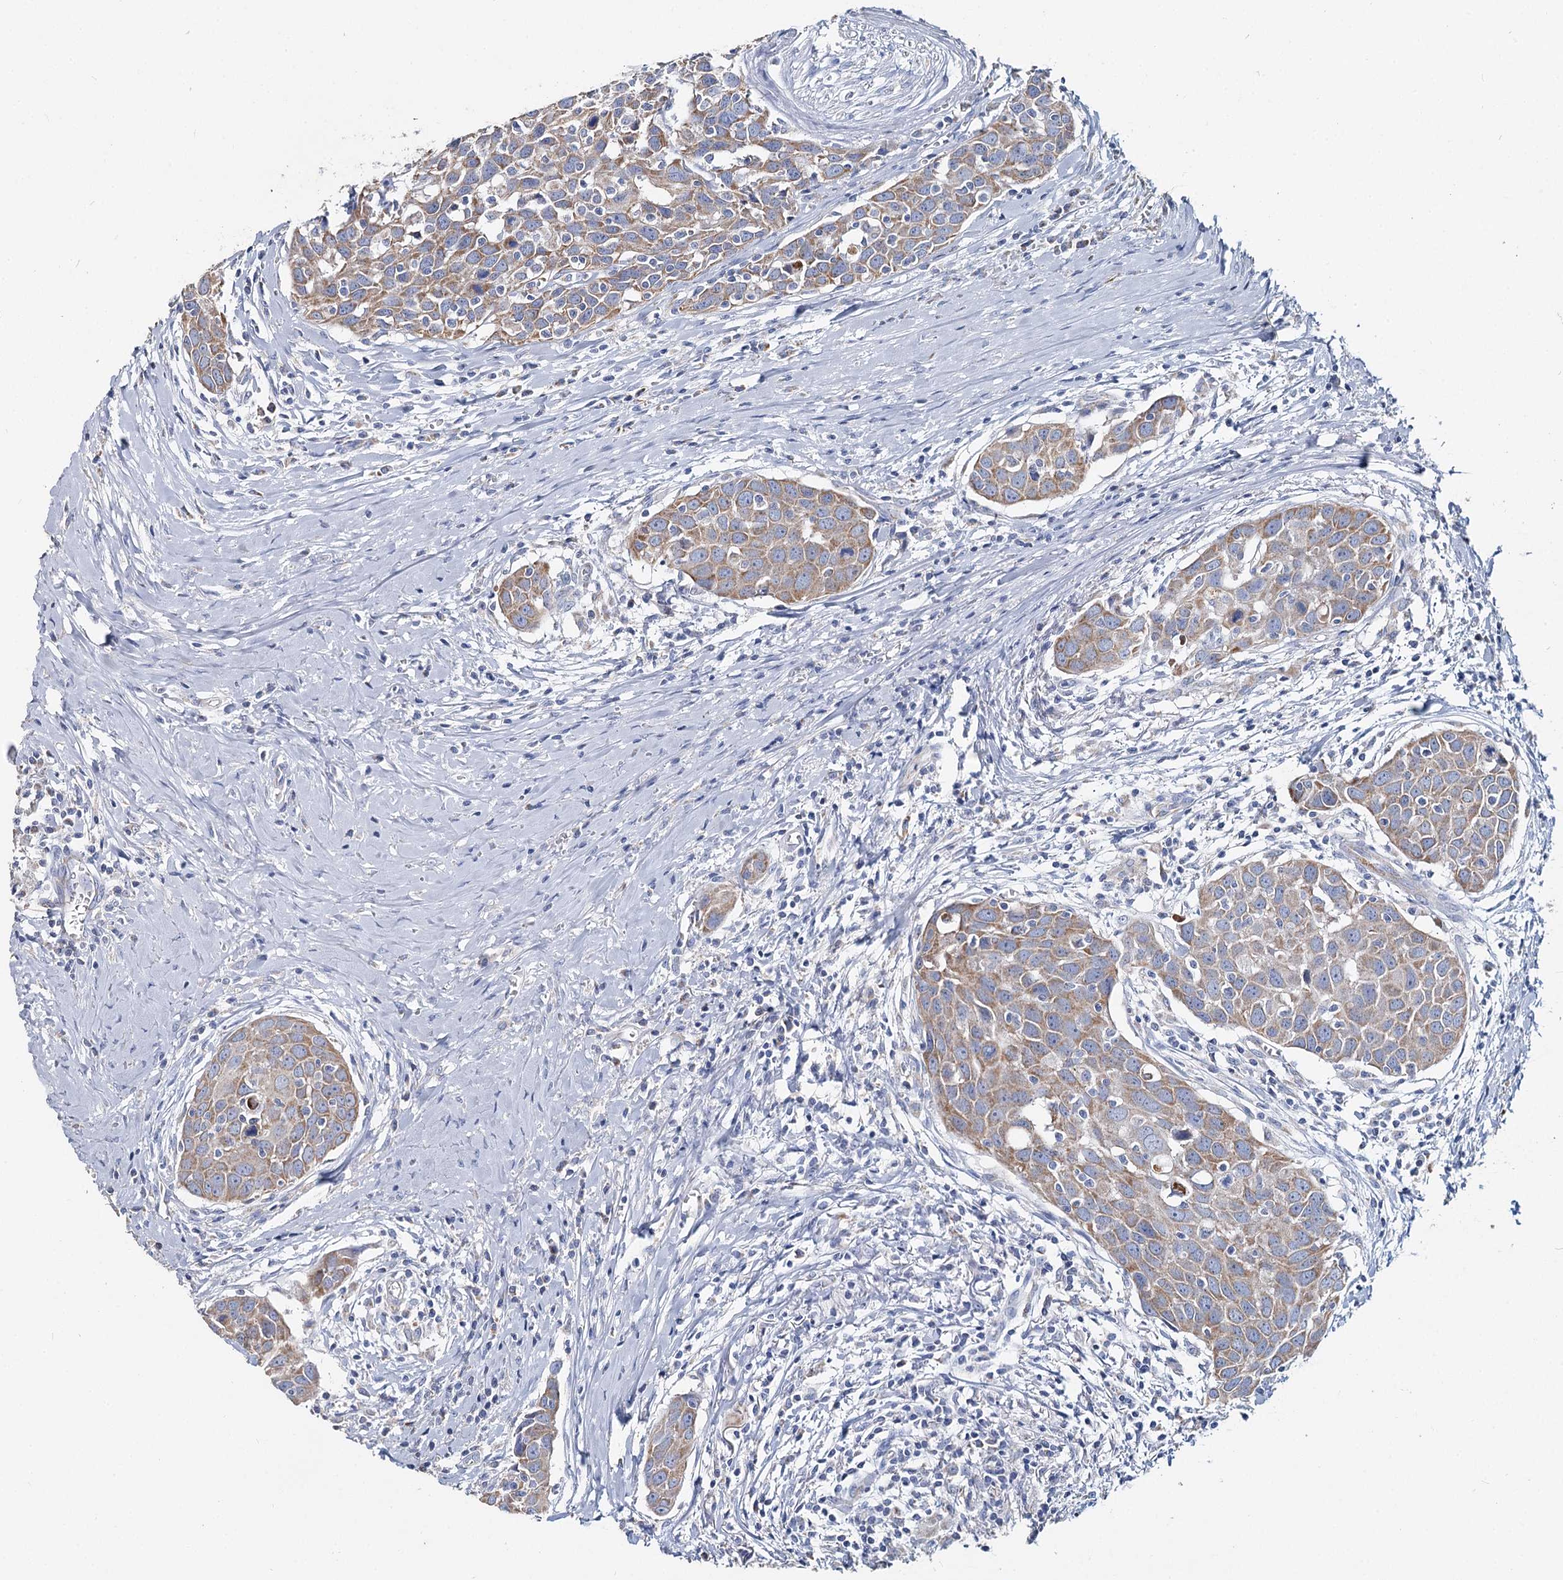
{"staining": {"intensity": "moderate", "quantity": ">75%", "location": "cytoplasmic/membranous"}, "tissue": "head and neck cancer", "cell_type": "Tumor cells", "image_type": "cancer", "snomed": [{"axis": "morphology", "description": "Squamous cell carcinoma, NOS"}, {"axis": "topography", "description": "Oral tissue"}, {"axis": "topography", "description": "Head-Neck"}], "caption": "High-power microscopy captured an IHC image of head and neck squamous cell carcinoma, revealing moderate cytoplasmic/membranous staining in approximately >75% of tumor cells. (IHC, brightfield microscopy, high magnification).", "gene": "MCCC2", "patient": {"sex": "female", "age": 50}}